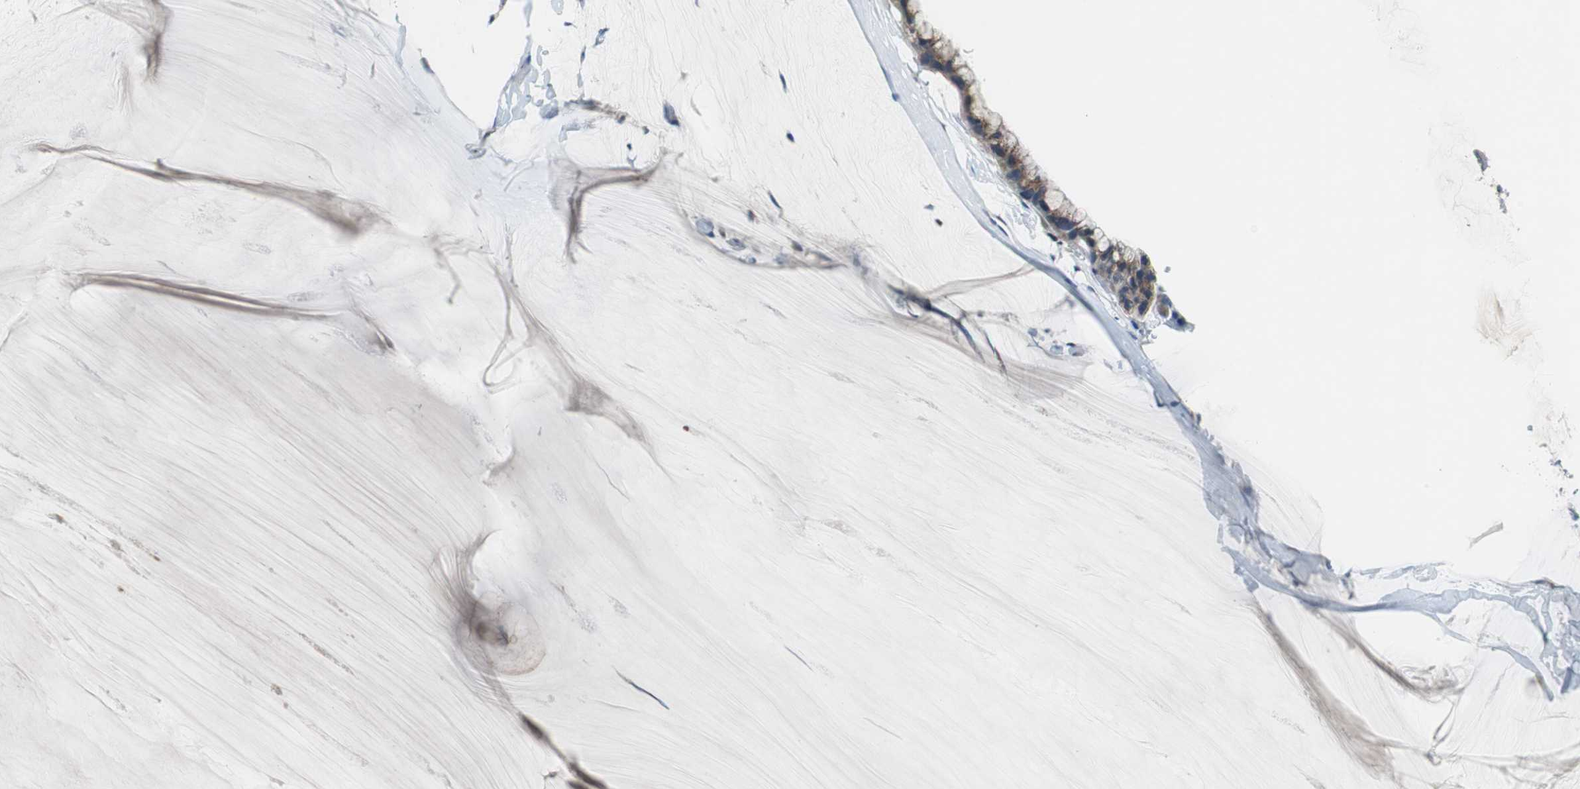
{"staining": {"intensity": "weak", "quantity": ">75%", "location": "cytoplasmic/membranous"}, "tissue": "ovarian cancer", "cell_type": "Tumor cells", "image_type": "cancer", "snomed": [{"axis": "morphology", "description": "Cystadenocarcinoma, mucinous, NOS"}, {"axis": "topography", "description": "Ovary"}], "caption": "Immunohistochemical staining of ovarian cancer (mucinous cystadenocarcinoma) reveals low levels of weak cytoplasmic/membranous protein staining in approximately >75% of tumor cells.", "gene": "PLAA", "patient": {"sex": "female", "age": 39}}